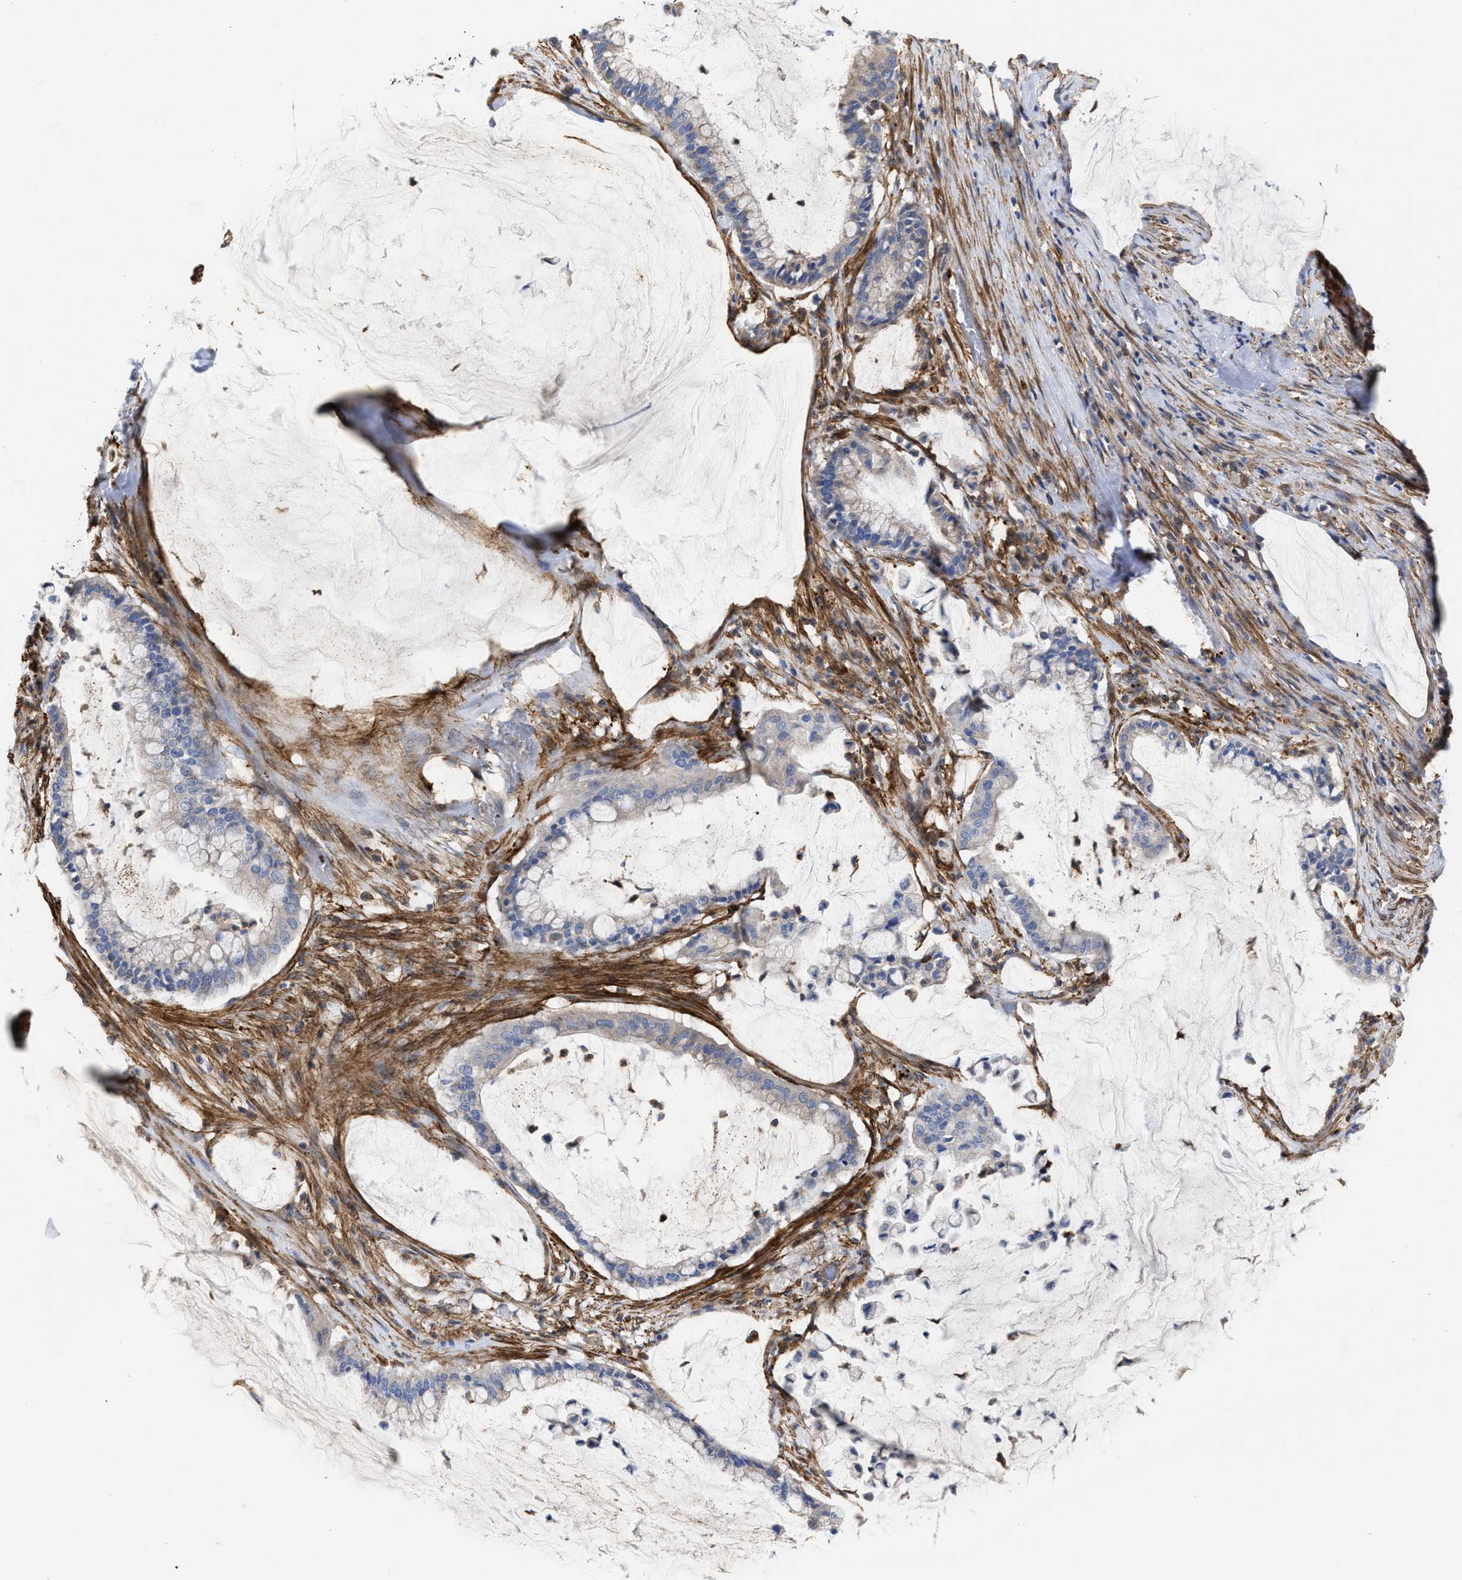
{"staining": {"intensity": "negative", "quantity": "none", "location": "none"}, "tissue": "pancreatic cancer", "cell_type": "Tumor cells", "image_type": "cancer", "snomed": [{"axis": "morphology", "description": "Adenocarcinoma, NOS"}, {"axis": "topography", "description": "Pancreas"}], "caption": "Tumor cells are negative for protein expression in human pancreatic adenocarcinoma.", "gene": "HS3ST5", "patient": {"sex": "male", "age": 41}}